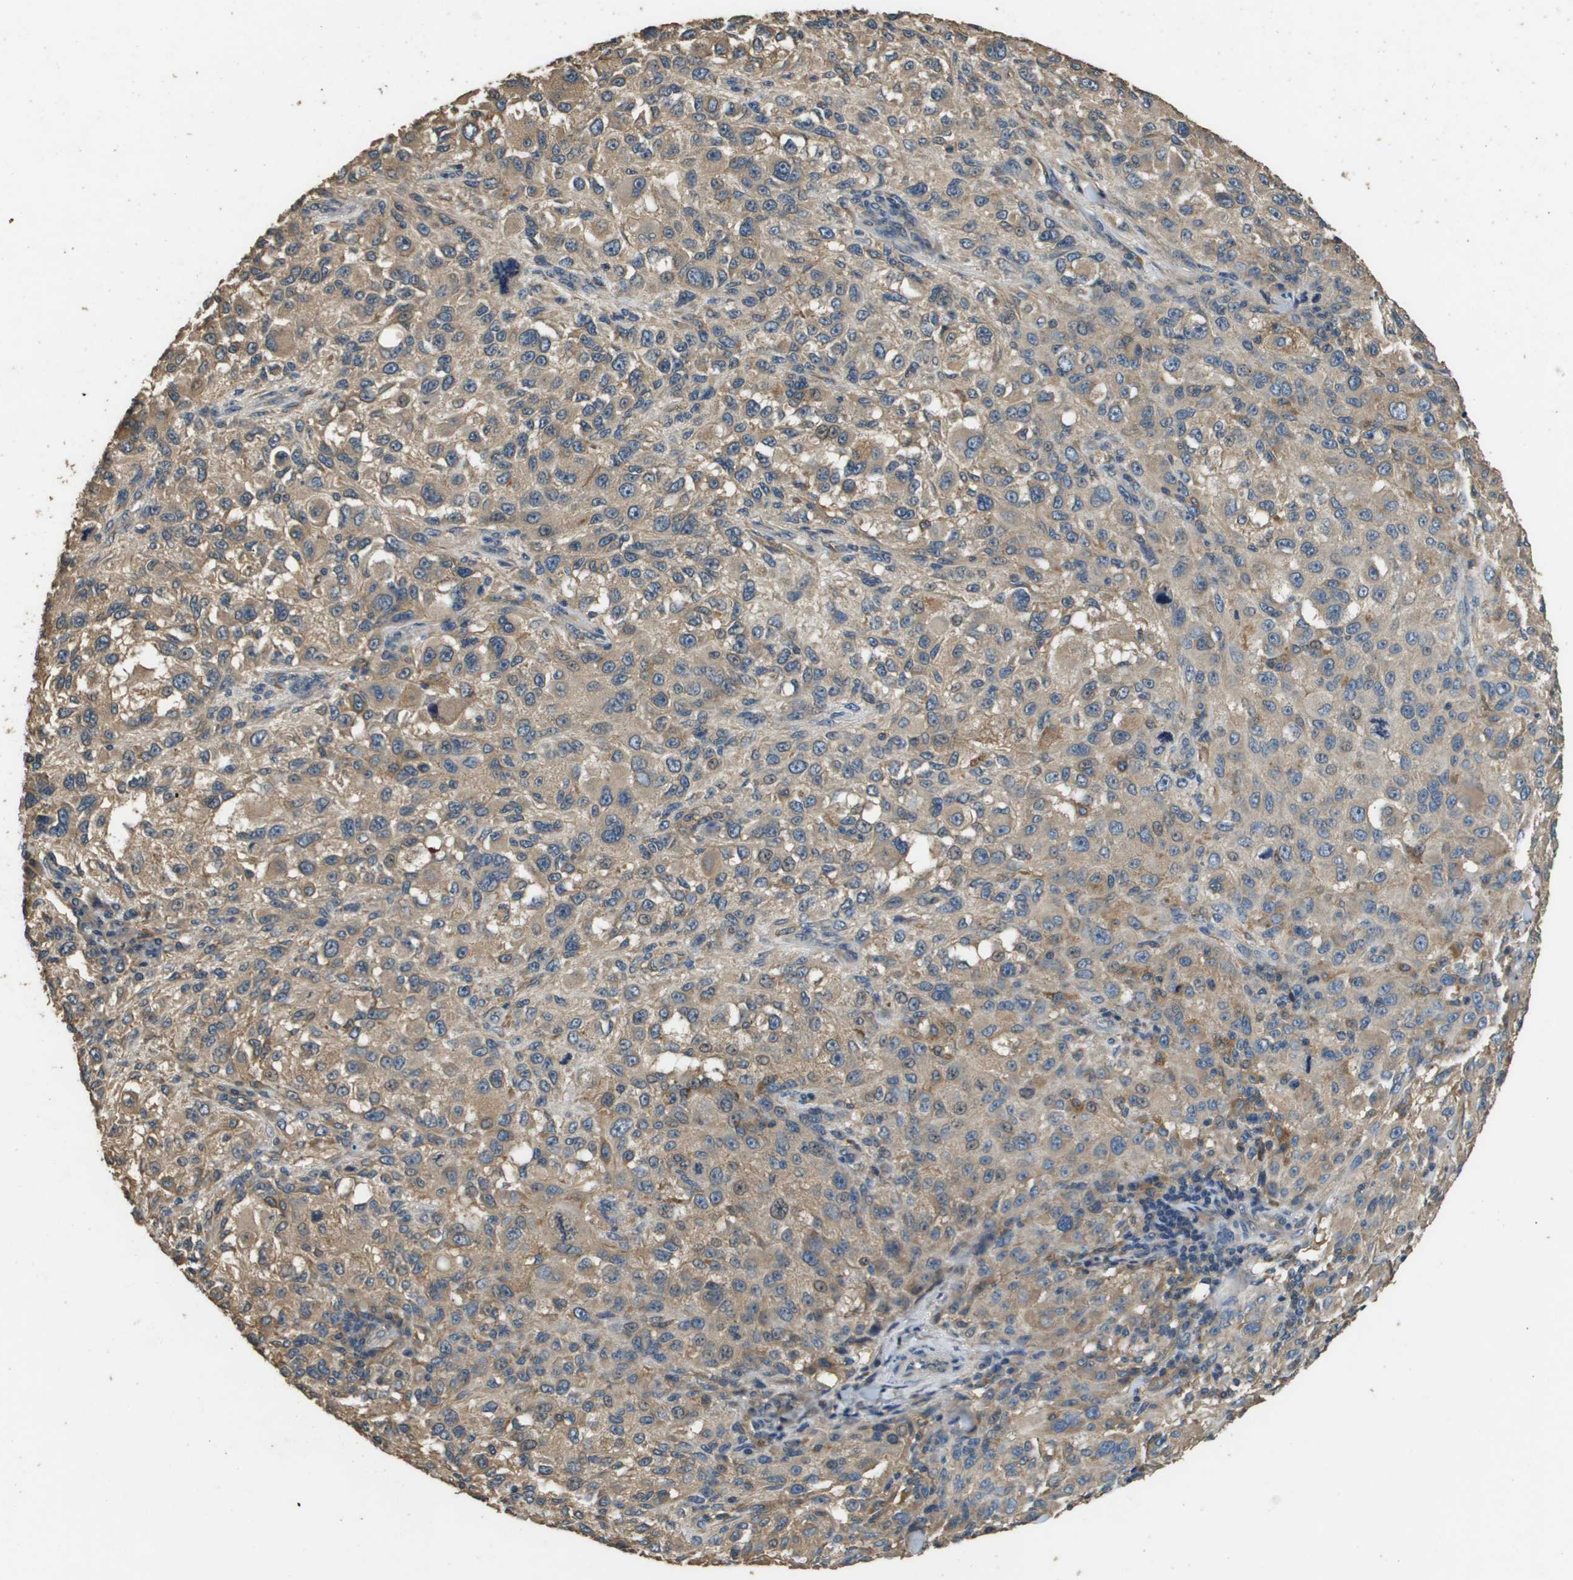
{"staining": {"intensity": "weak", "quantity": ">75%", "location": "cytoplasmic/membranous"}, "tissue": "melanoma", "cell_type": "Tumor cells", "image_type": "cancer", "snomed": [{"axis": "morphology", "description": "Necrosis, NOS"}, {"axis": "morphology", "description": "Malignant melanoma, NOS"}, {"axis": "topography", "description": "Skin"}], "caption": "An immunohistochemistry histopathology image of tumor tissue is shown. Protein staining in brown highlights weak cytoplasmic/membranous positivity in malignant melanoma within tumor cells.", "gene": "RAB6B", "patient": {"sex": "female", "age": 87}}